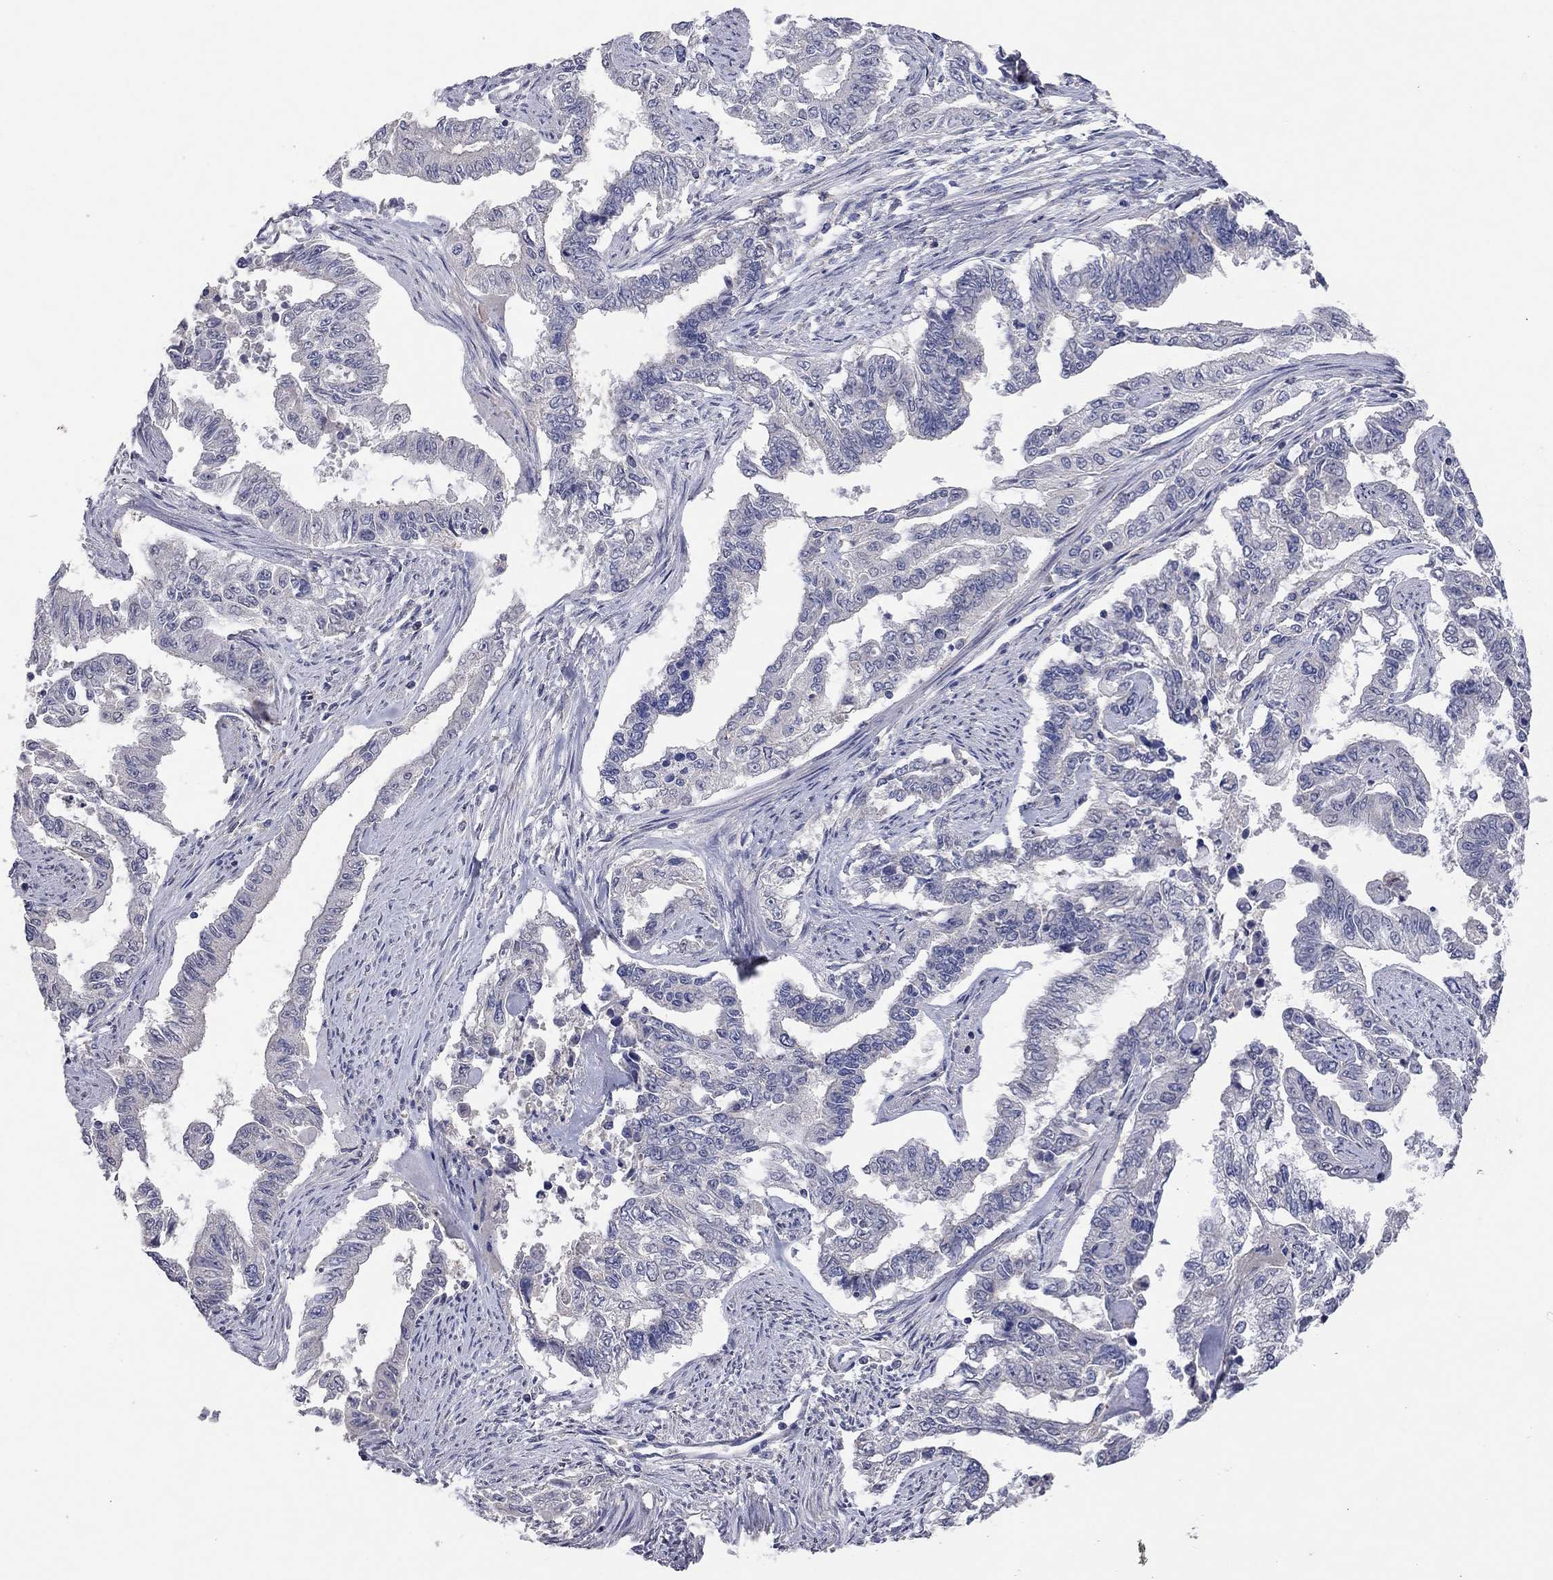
{"staining": {"intensity": "negative", "quantity": "none", "location": "none"}, "tissue": "endometrial cancer", "cell_type": "Tumor cells", "image_type": "cancer", "snomed": [{"axis": "morphology", "description": "Adenocarcinoma, NOS"}, {"axis": "topography", "description": "Uterus"}], "caption": "An immunohistochemistry photomicrograph of adenocarcinoma (endometrial) is shown. There is no staining in tumor cells of adenocarcinoma (endometrial). Brightfield microscopy of IHC stained with DAB (brown) and hematoxylin (blue), captured at high magnification.", "gene": "MMP13", "patient": {"sex": "female", "age": 59}}